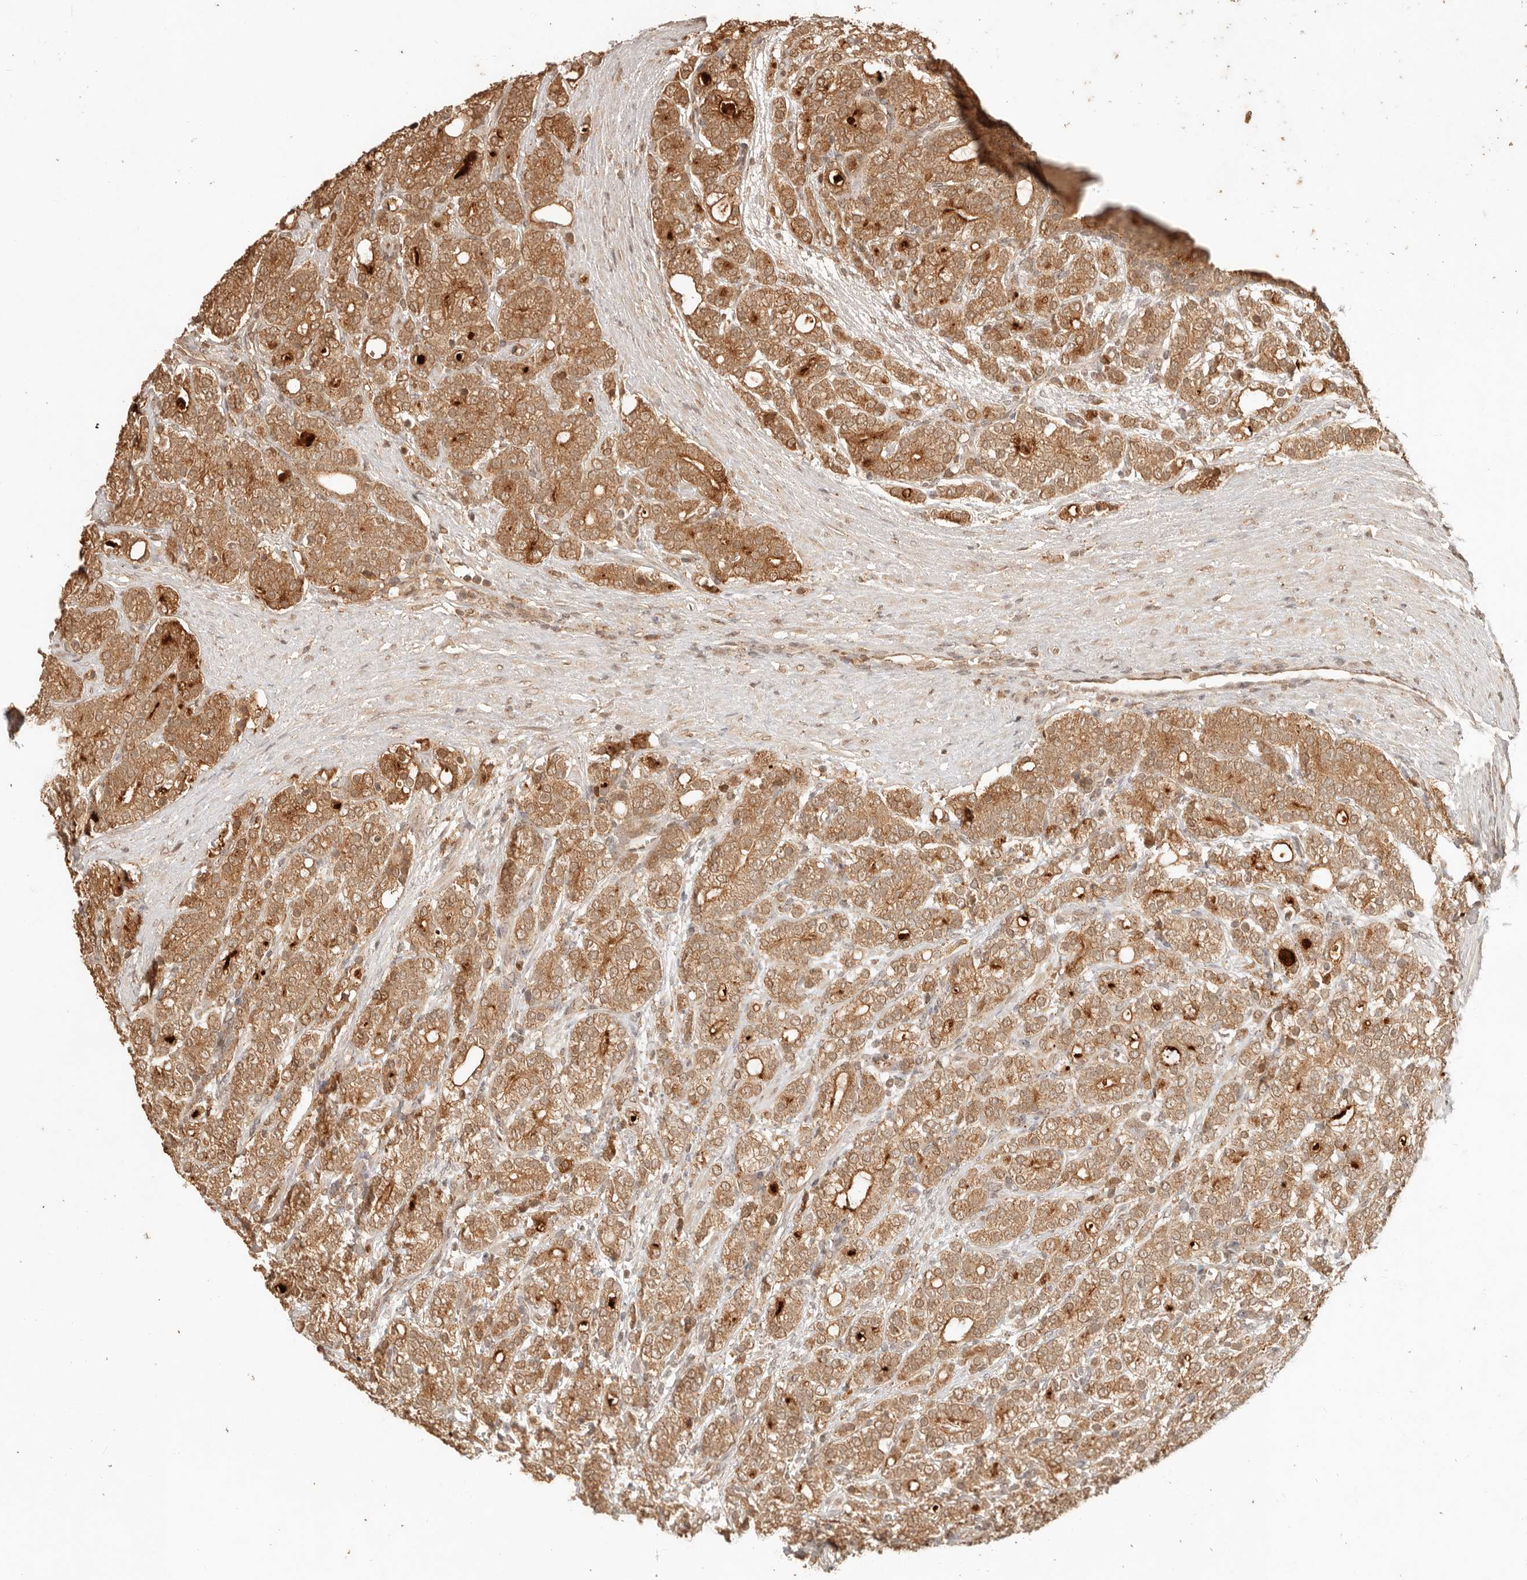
{"staining": {"intensity": "moderate", "quantity": ">75%", "location": "cytoplasmic/membranous"}, "tissue": "prostate cancer", "cell_type": "Tumor cells", "image_type": "cancer", "snomed": [{"axis": "morphology", "description": "Adenocarcinoma, High grade"}, {"axis": "topography", "description": "Prostate"}], "caption": "Immunohistochemistry micrograph of human prostate cancer (adenocarcinoma (high-grade)) stained for a protein (brown), which shows medium levels of moderate cytoplasmic/membranous positivity in approximately >75% of tumor cells.", "gene": "LMO4", "patient": {"sex": "male", "age": 57}}